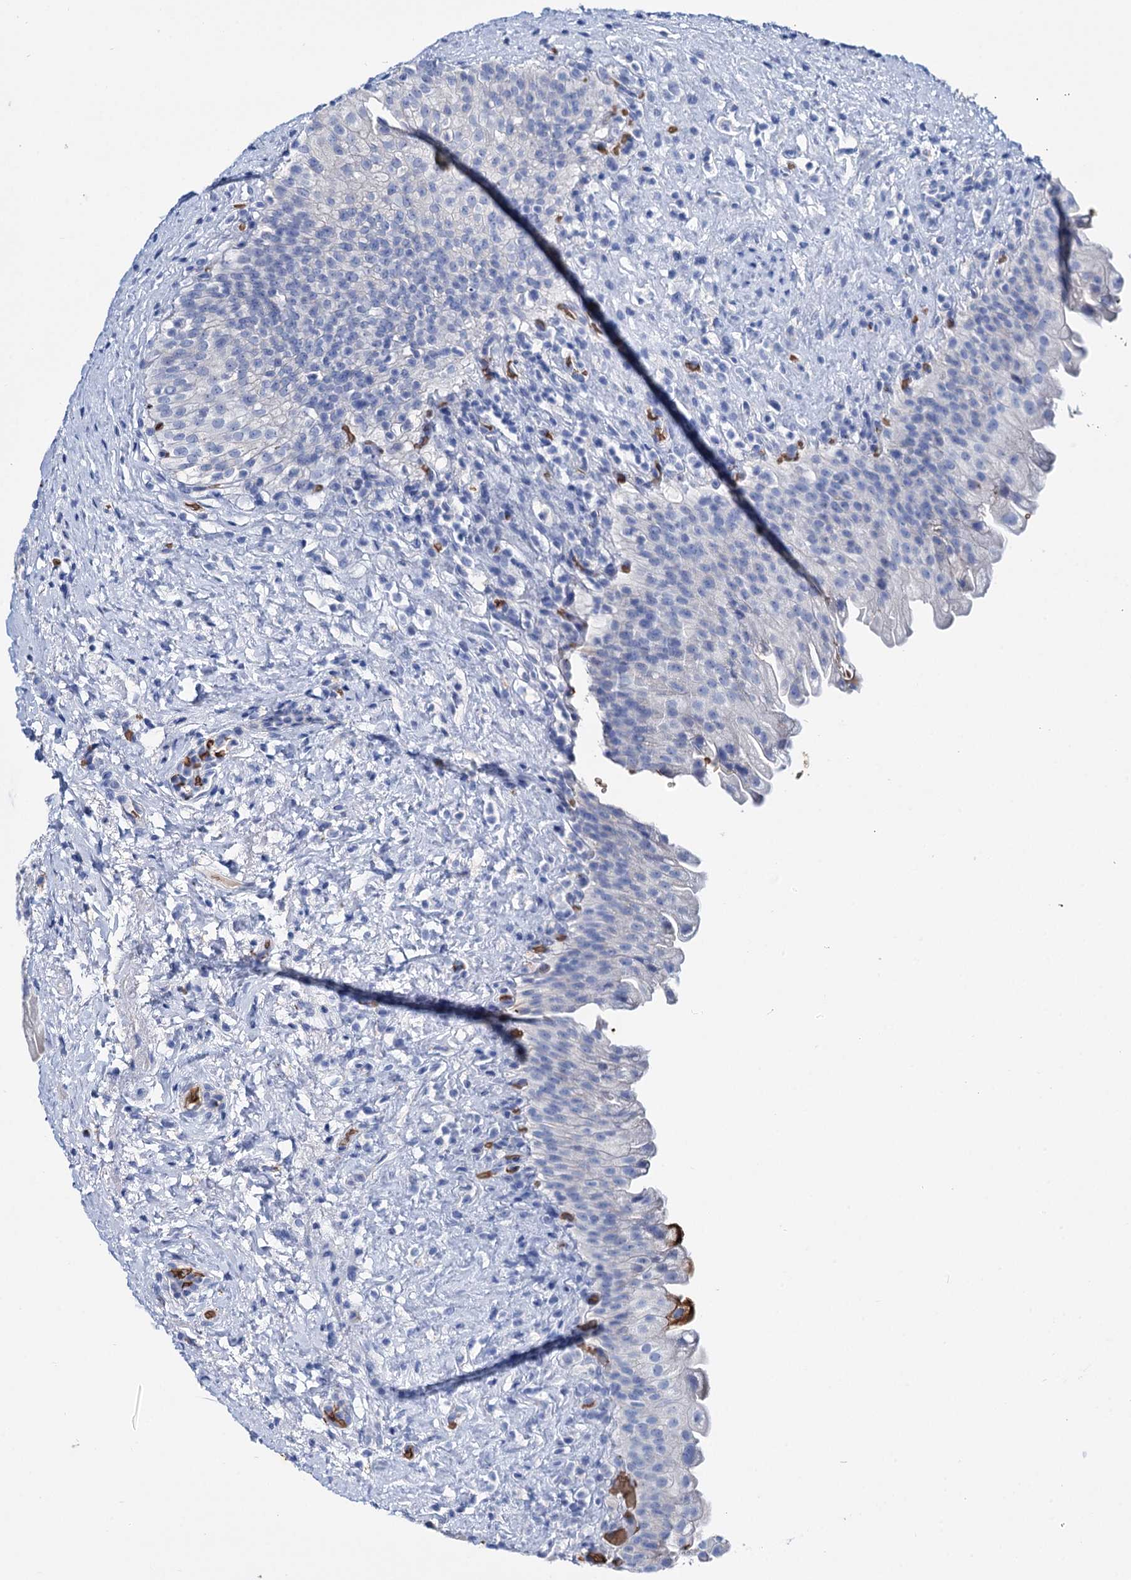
{"staining": {"intensity": "strong", "quantity": "<25%", "location": "cytoplasmic/membranous"}, "tissue": "urinary bladder", "cell_type": "Urothelial cells", "image_type": "normal", "snomed": [{"axis": "morphology", "description": "Normal tissue, NOS"}, {"axis": "topography", "description": "Urinary bladder"}], "caption": "A brown stain shows strong cytoplasmic/membranous expression of a protein in urothelial cells of normal human urinary bladder. Nuclei are stained in blue.", "gene": "RPUSD3", "patient": {"sex": "female", "age": 27}}